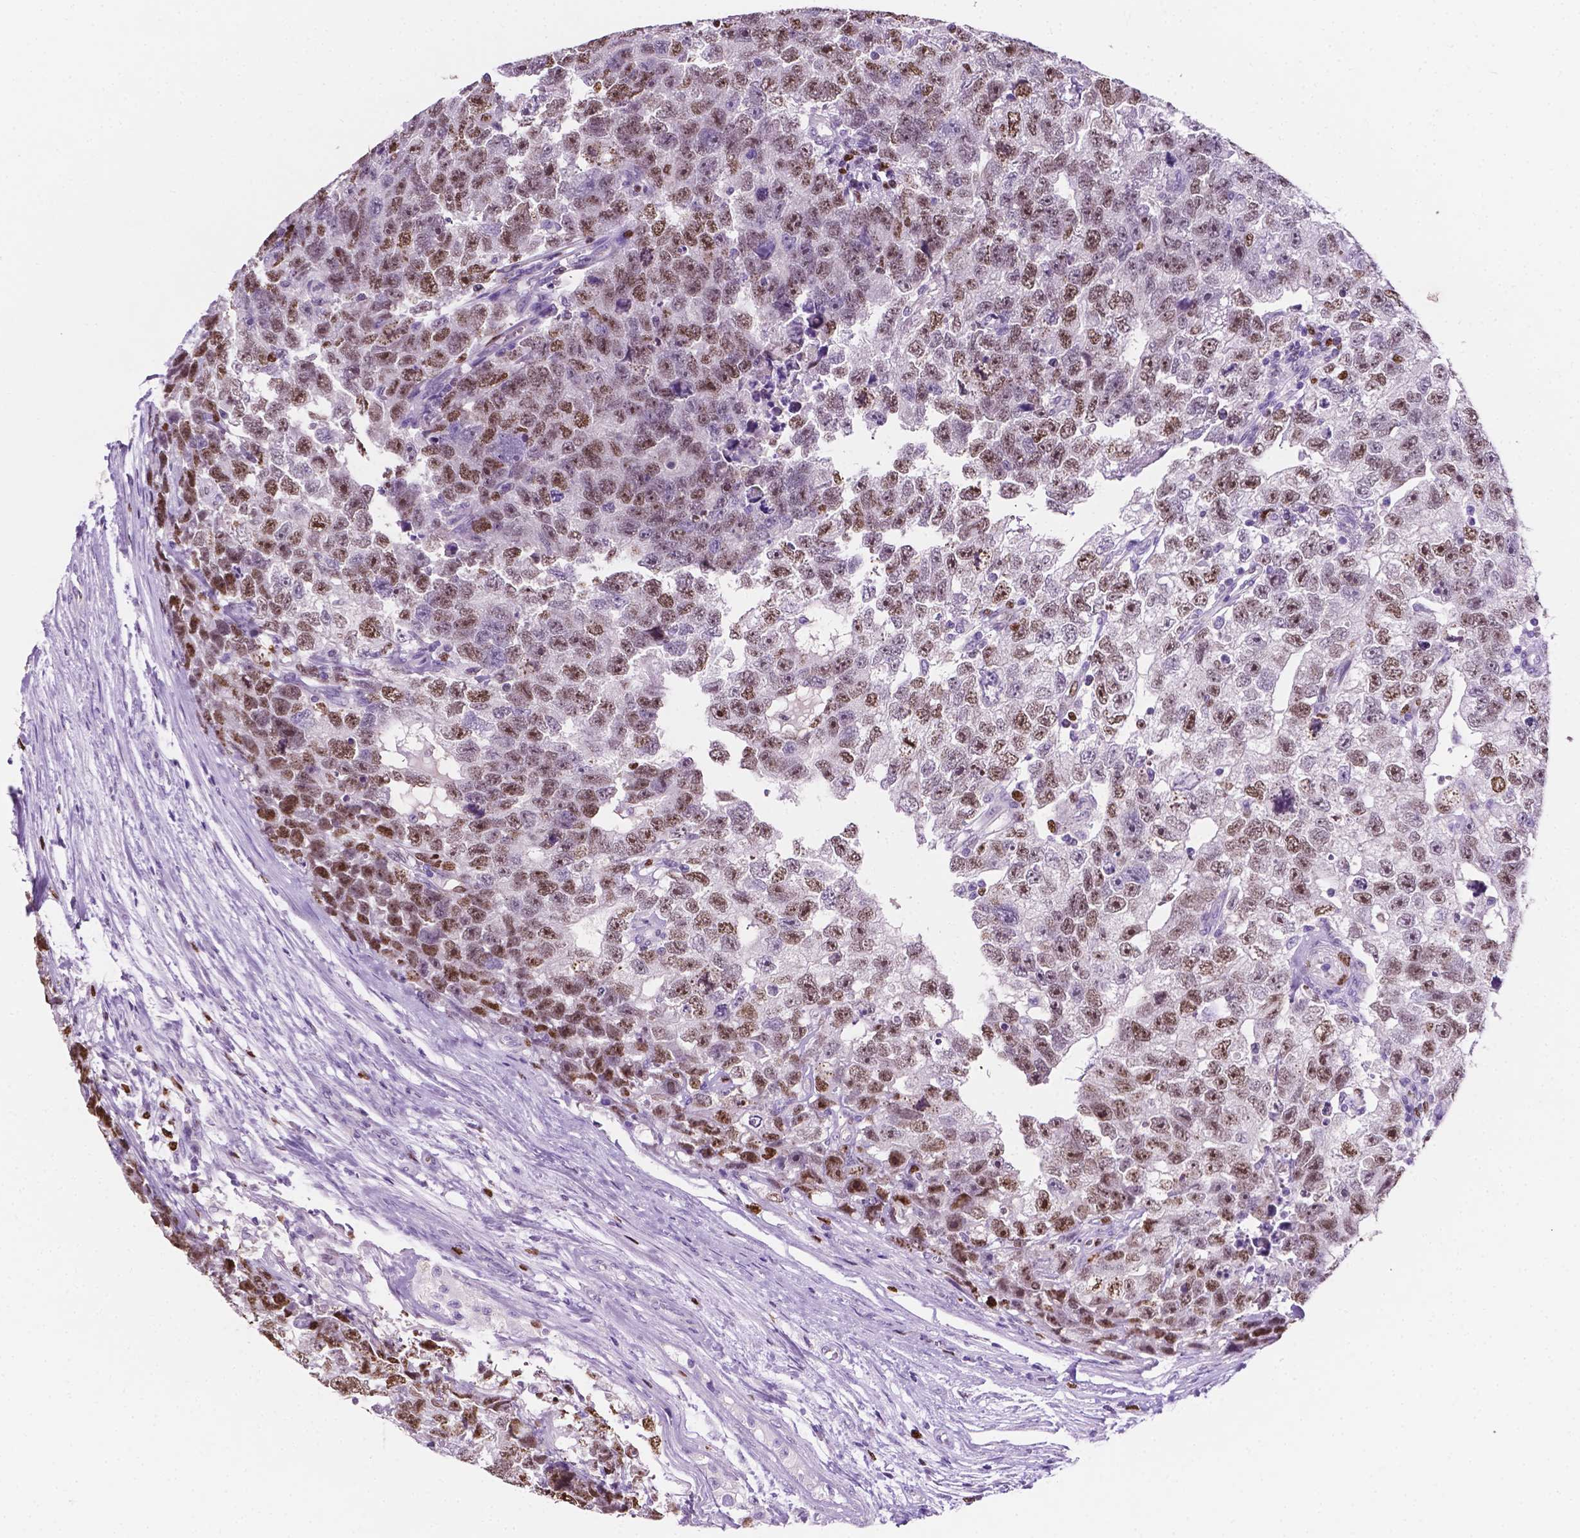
{"staining": {"intensity": "moderate", "quantity": "25%-75%", "location": "nuclear"}, "tissue": "testis cancer", "cell_type": "Tumor cells", "image_type": "cancer", "snomed": [{"axis": "morphology", "description": "Carcinoma, Embryonal, NOS"}, {"axis": "topography", "description": "Testis"}], "caption": "About 25%-75% of tumor cells in human testis embryonal carcinoma demonstrate moderate nuclear protein staining as visualized by brown immunohistochemical staining.", "gene": "SIAH2", "patient": {"sex": "male", "age": 22}}